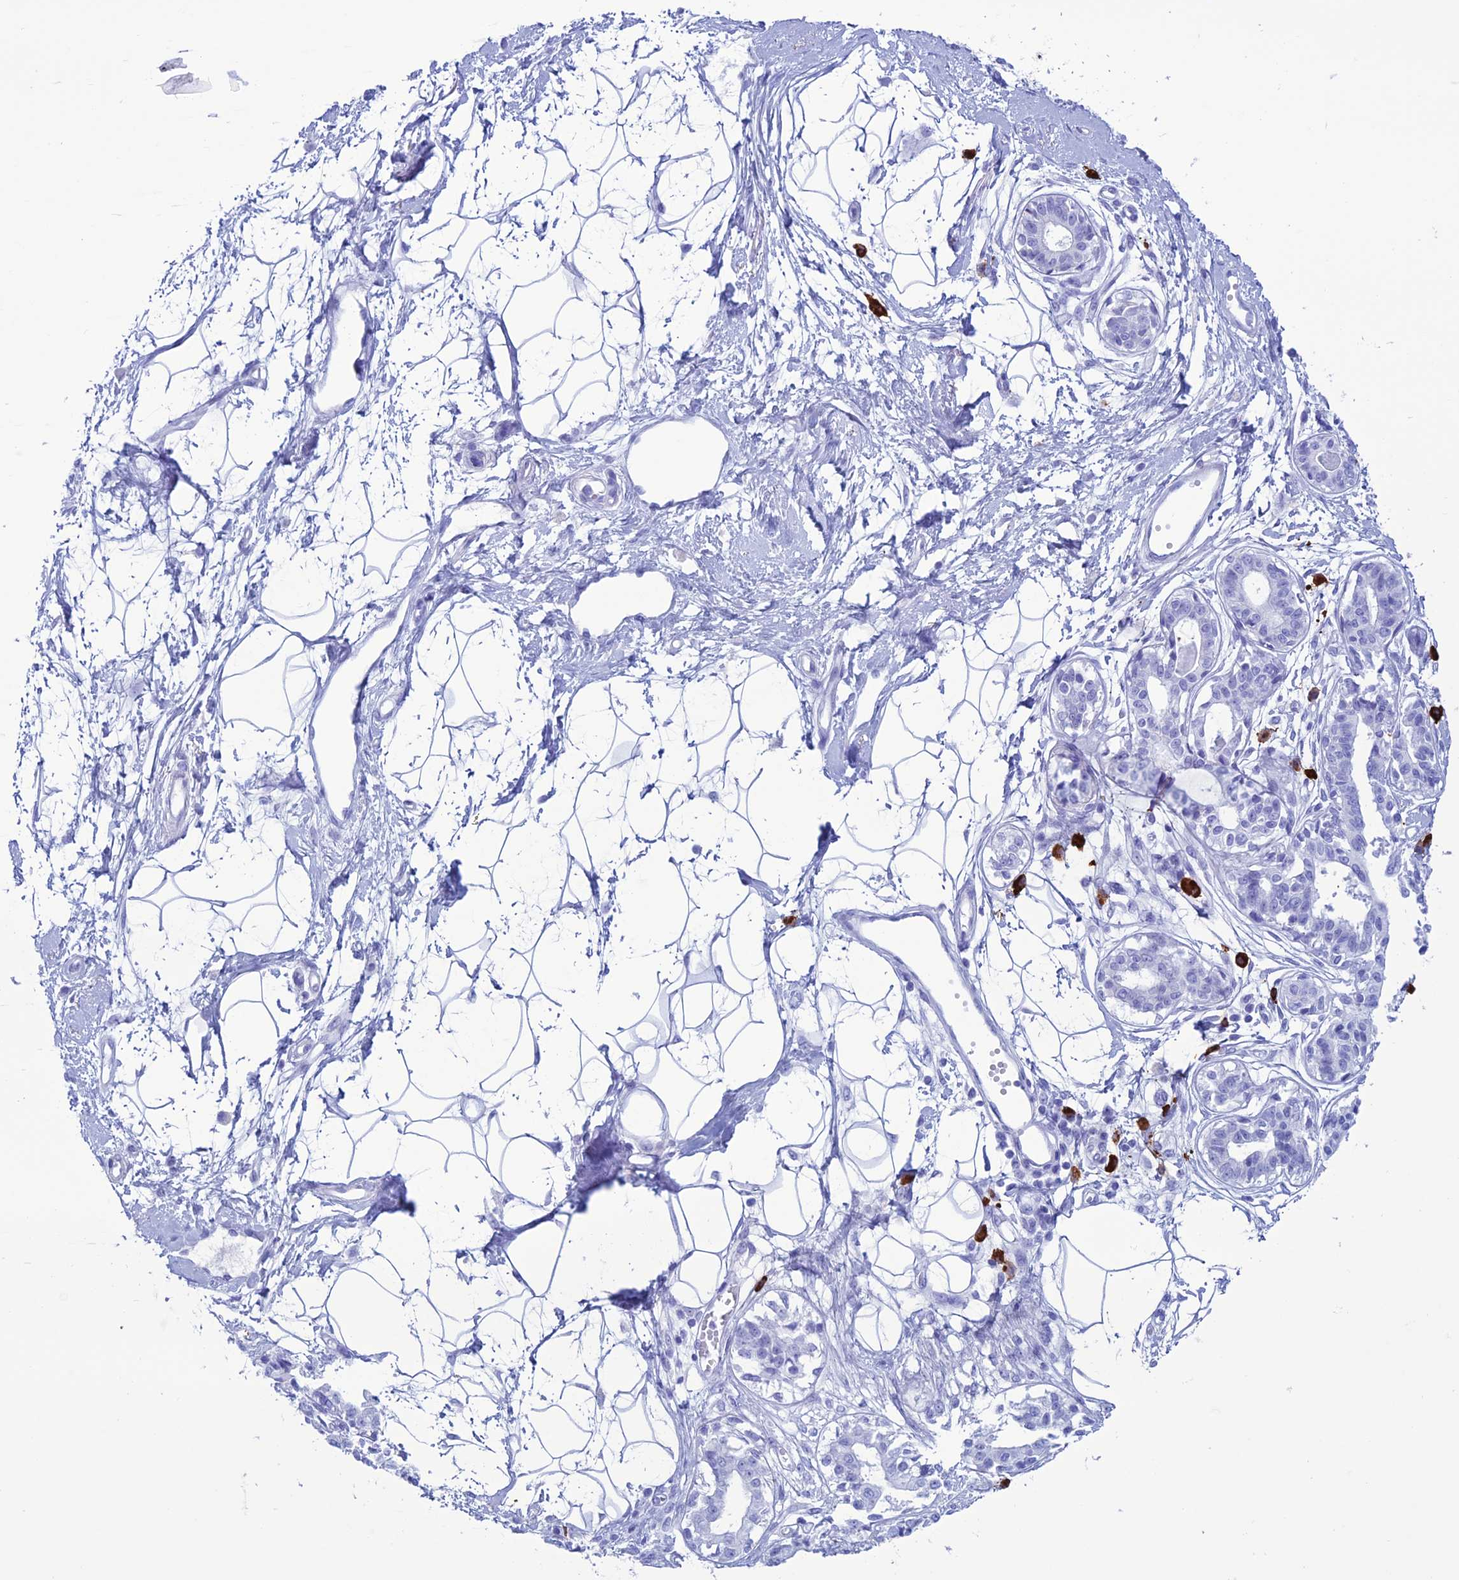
{"staining": {"intensity": "negative", "quantity": "none", "location": "none"}, "tissue": "breast", "cell_type": "Adipocytes", "image_type": "normal", "snomed": [{"axis": "morphology", "description": "Normal tissue, NOS"}, {"axis": "topography", "description": "Breast"}], "caption": "The histopathology image displays no staining of adipocytes in normal breast.", "gene": "MZB1", "patient": {"sex": "female", "age": 45}}